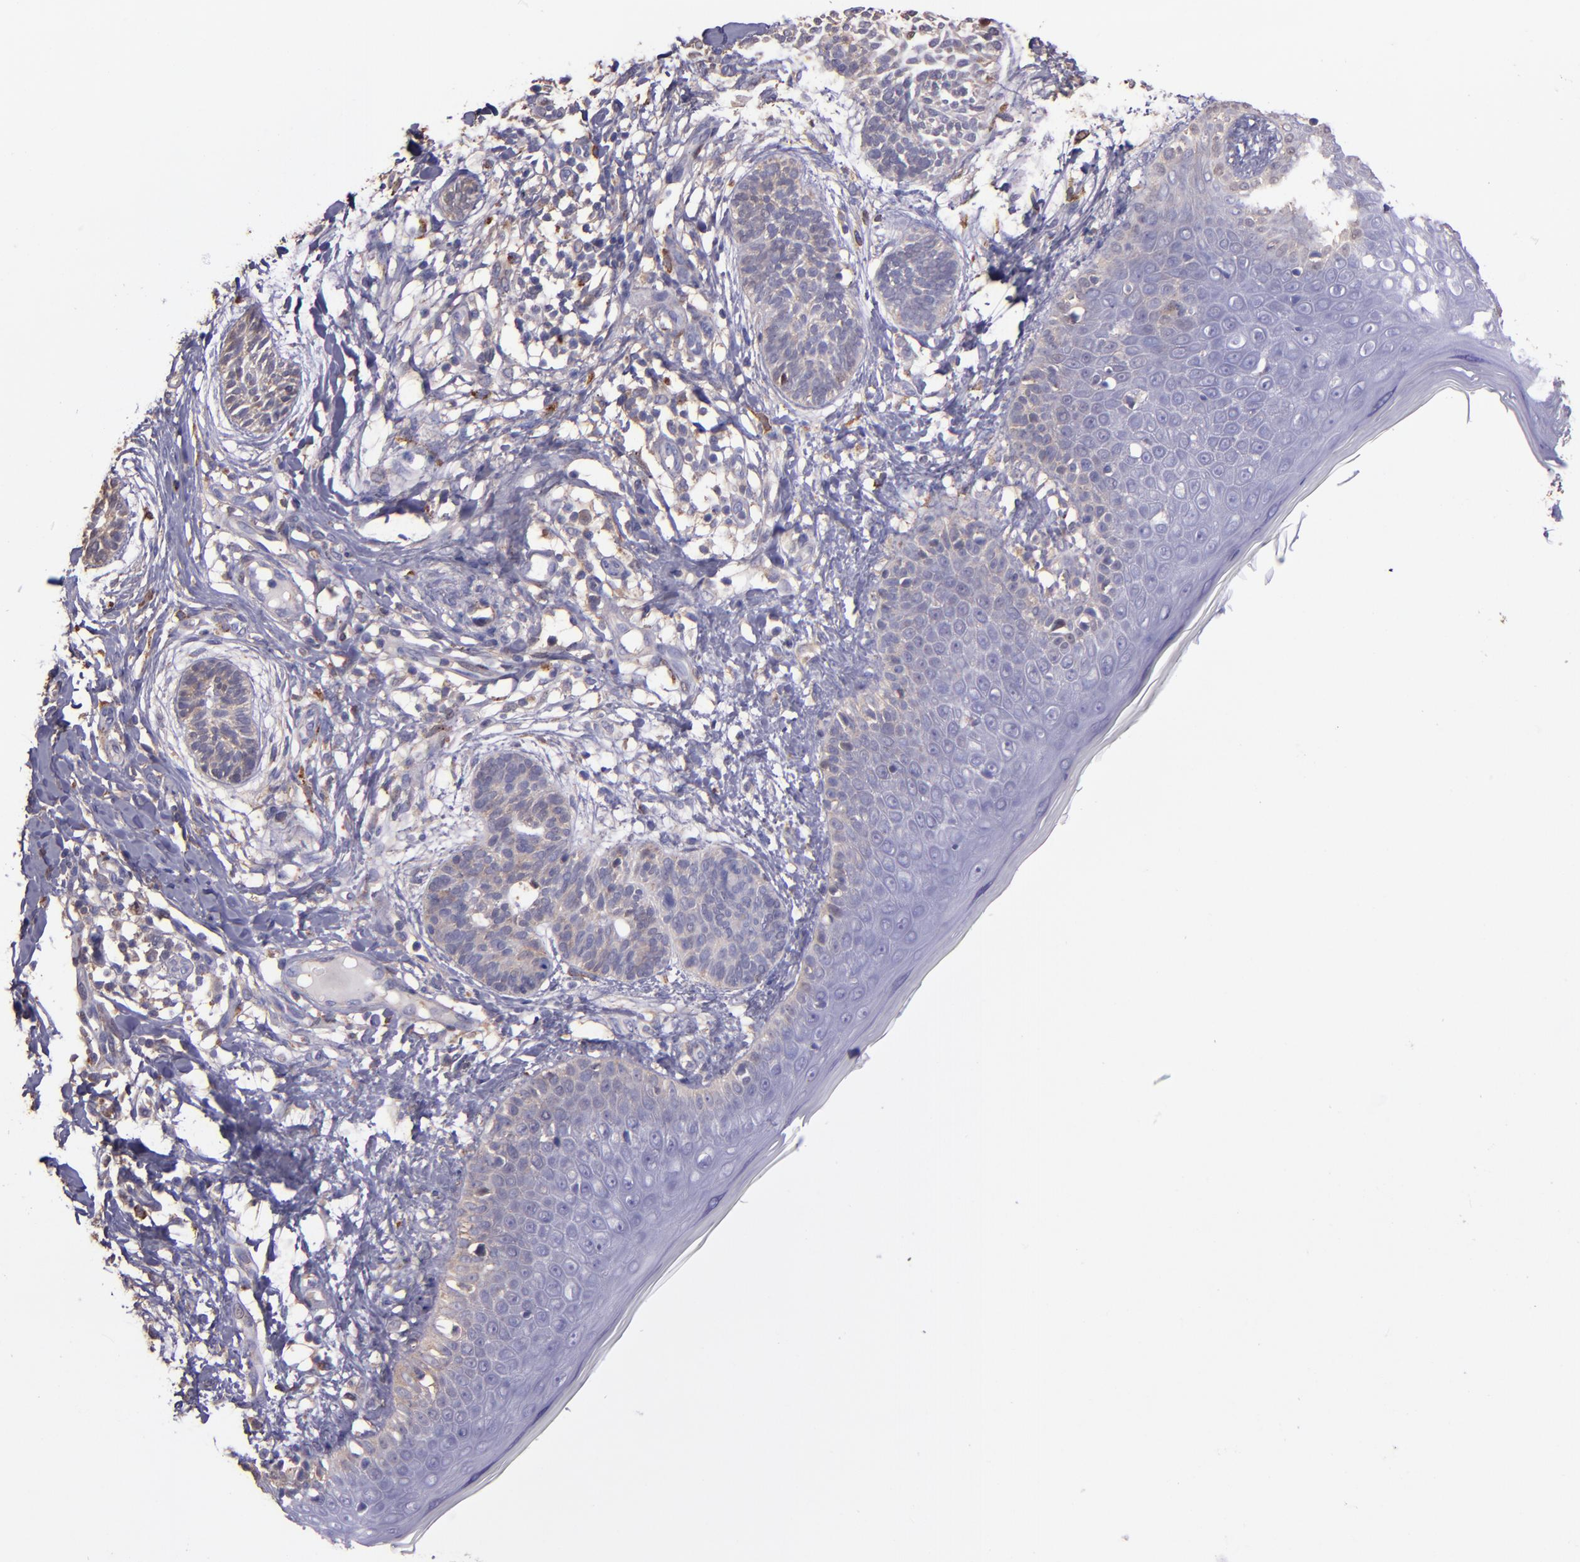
{"staining": {"intensity": "weak", "quantity": ">75%", "location": "cytoplasmic/membranous"}, "tissue": "skin cancer", "cell_type": "Tumor cells", "image_type": "cancer", "snomed": [{"axis": "morphology", "description": "Normal tissue, NOS"}, {"axis": "morphology", "description": "Basal cell carcinoma"}, {"axis": "topography", "description": "Skin"}], "caption": "Weak cytoplasmic/membranous protein positivity is present in approximately >75% of tumor cells in skin cancer. The staining is performed using DAB brown chromogen to label protein expression. The nuclei are counter-stained blue using hematoxylin.", "gene": "WASHC1", "patient": {"sex": "male", "age": 63}}